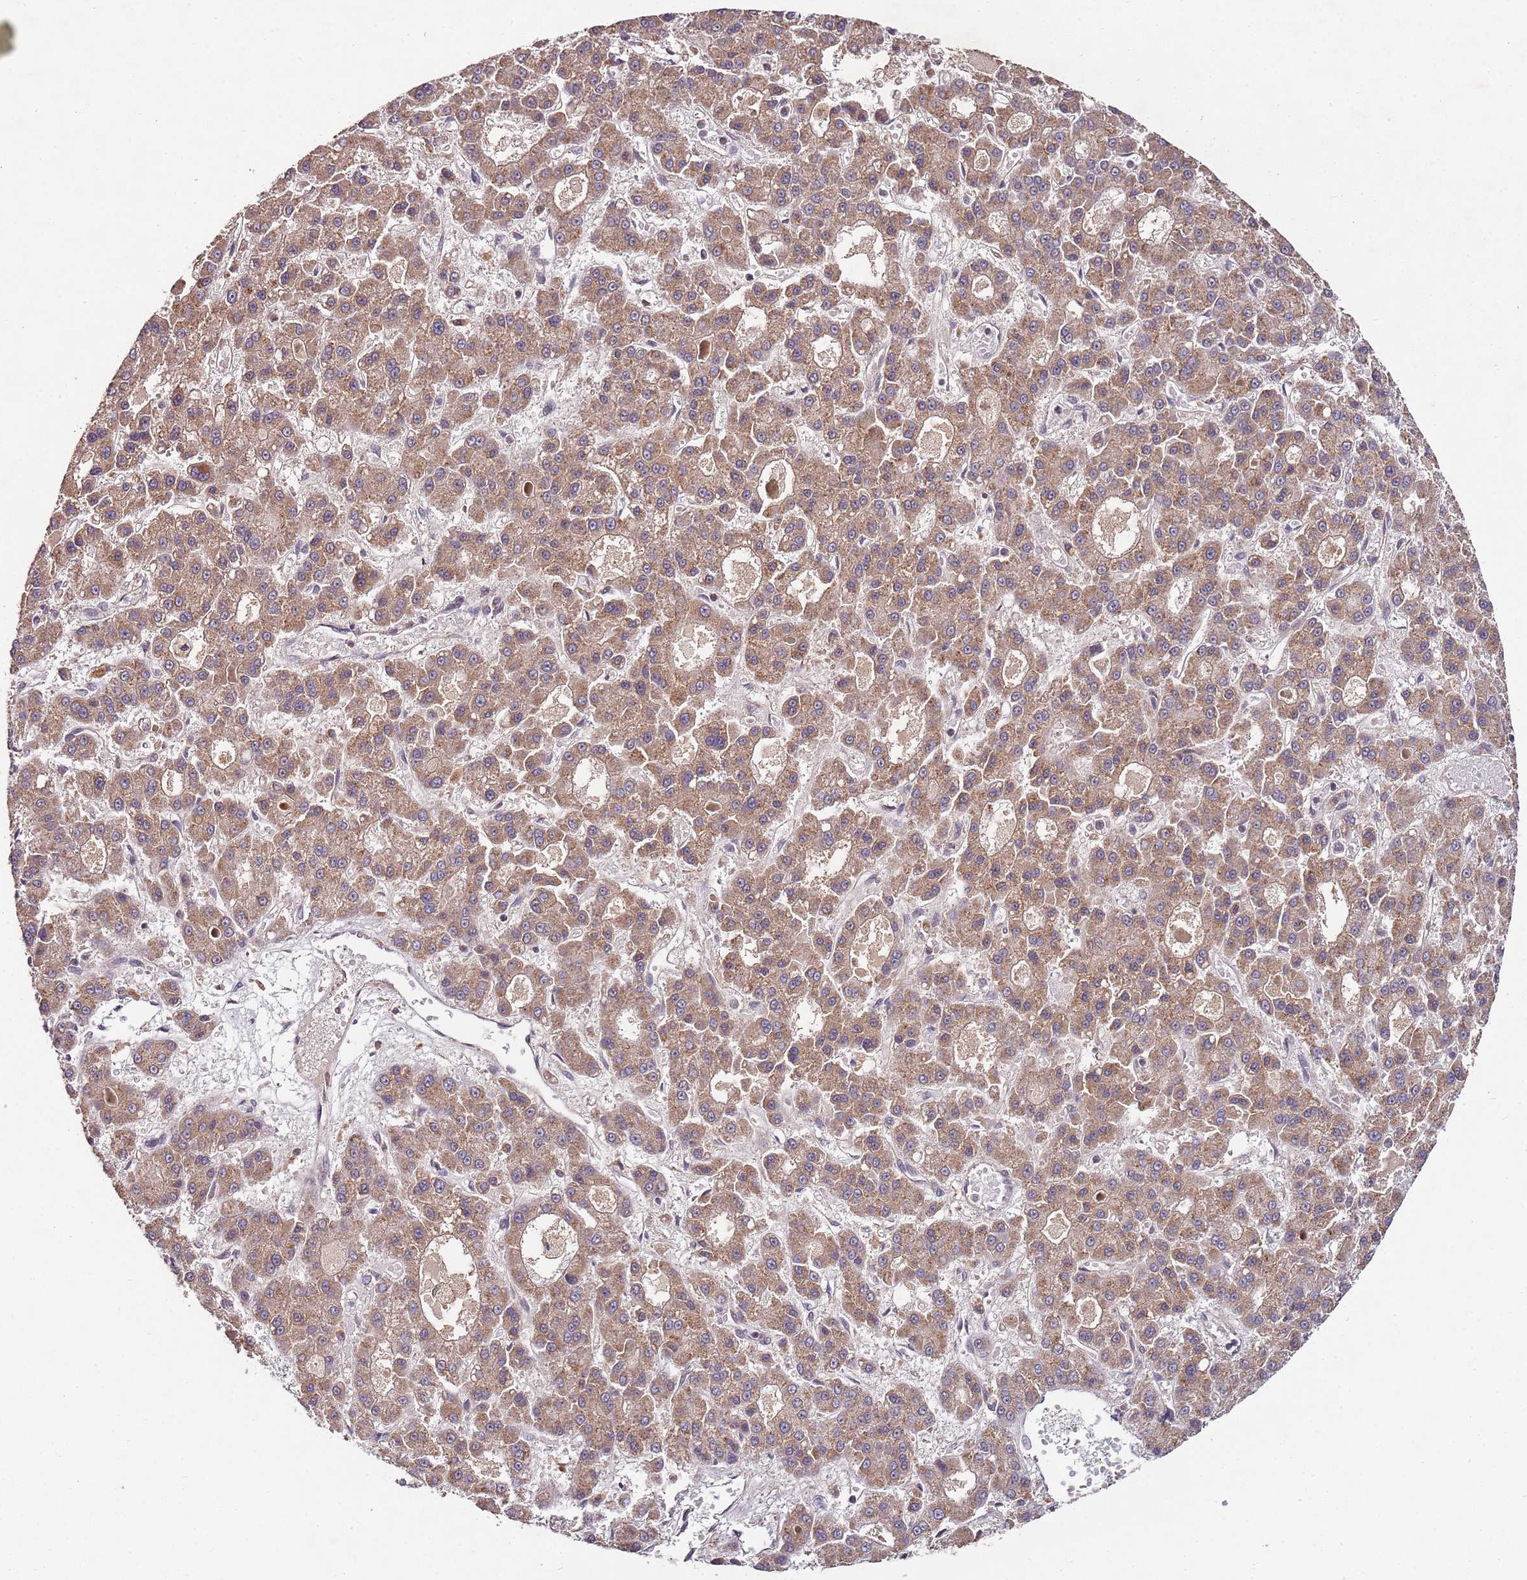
{"staining": {"intensity": "moderate", "quantity": ">75%", "location": "cytoplasmic/membranous"}, "tissue": "liver cancer", "cell_type": "Tumor cells", "image_type": "cancer", "snomed": [{"axis": "morphology", "description": "Carcinoma, Hepatocellular, NOS"}, {"axis": "topography", "description": "Liver"}], "caption": "Immunohistochemical staining of hepatocellular carcinoma (liver) reveals moderate cytoplasmic/membranous protein staining in approximately >75% of tumor cells. Using DAB (brown) and hematoxylin (blue) stains, captured at high magnification using brightfield microscopy.", "gene": "LIN37", "patient": {"sex": "male", "age": 70}}